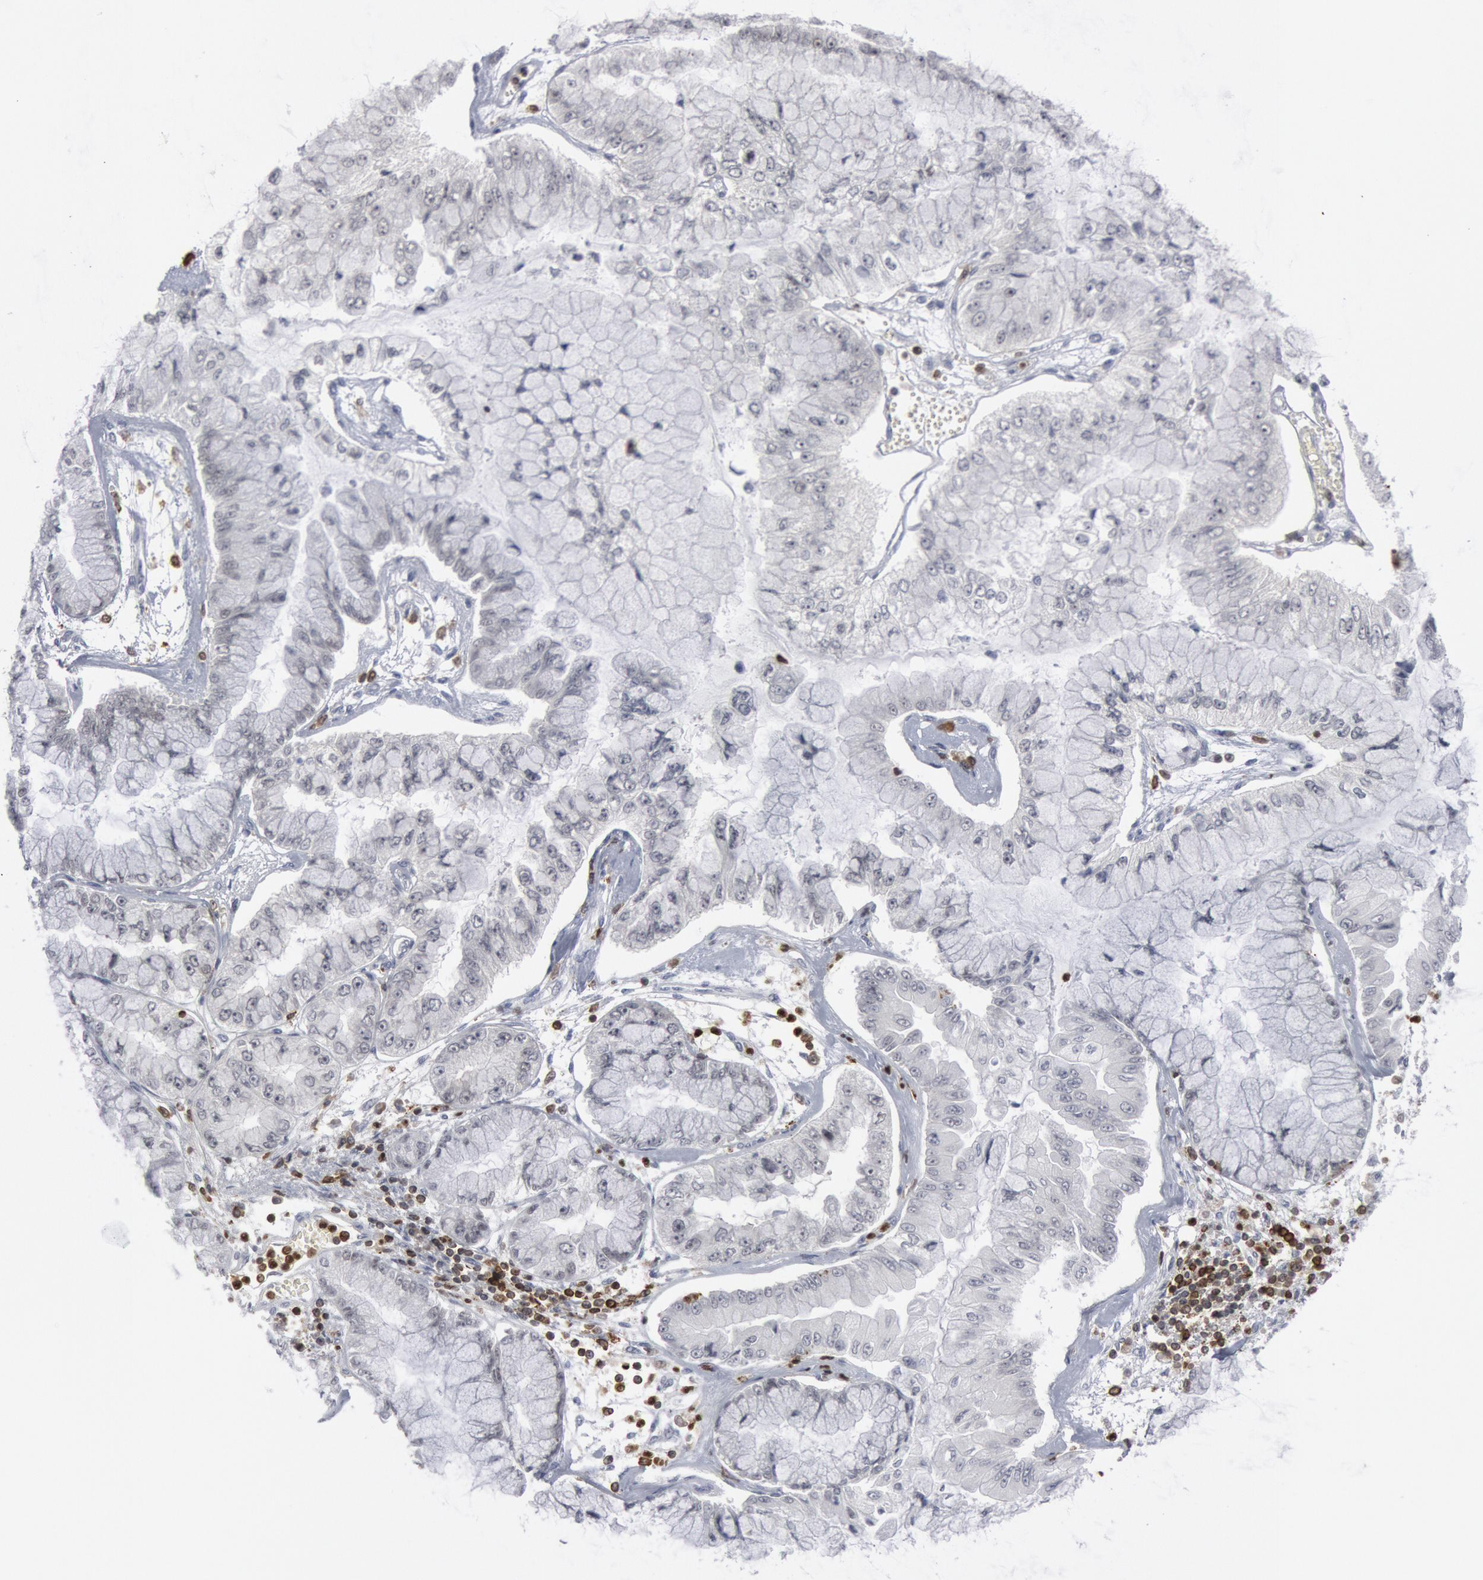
{"staining": {"intensity": "negative", "quantity": "none", "location": "none"}, "tissue": "liver cancer", "cell_type": "Tumor cells", "image_type": "cancer", "snomed": [{"axis": "morphology", "description": "Cholangiocarcinoma"}, {"axis": "topography", "description": "Liver"}], "caption": "DAB (3,3'-diaminobenzidine) immunohistochemical staining of human cholangiocarcinoma (liver) exhibits no significant expression in tumor cells.", "gene": "PTPN6", "patient": {"sex": "female", "age": 79}}